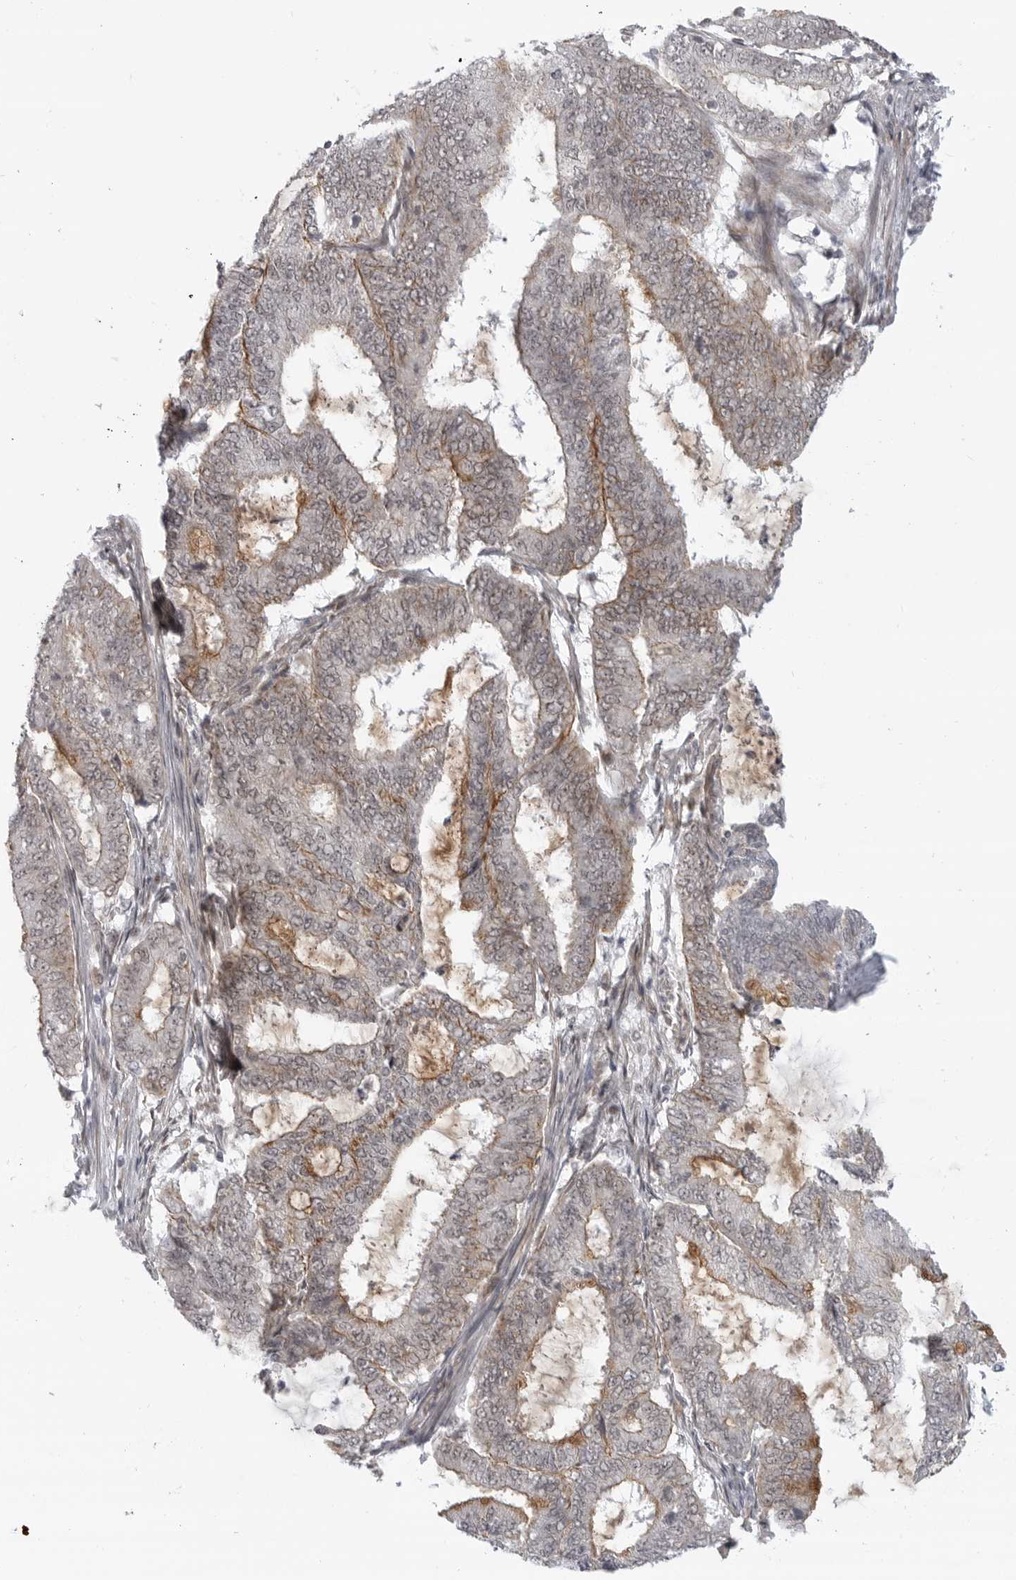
{"staining": {"intensity": "moderate", "quantity": "<25%", "location": "cytoplasmic/membranous"}, "tissue": "endometrial cancer", "cell_type": "Tumor cells", "image_type": "cancer", "snomed": [{"axis": "morphology", "description": "Adenocarcinoma, NOS"}, {"axis": "topography", "description": "Endometrium"}], "caption": "Protein staining by immunohistochemistry (IHC) shows moderate cytoplasmic/membranous staining in about <25% of tumor cells in endometrial cancer (adenocarcinoma).", "gene": "CEP295NL", "patient": {"sex": "female", "age": 49}}